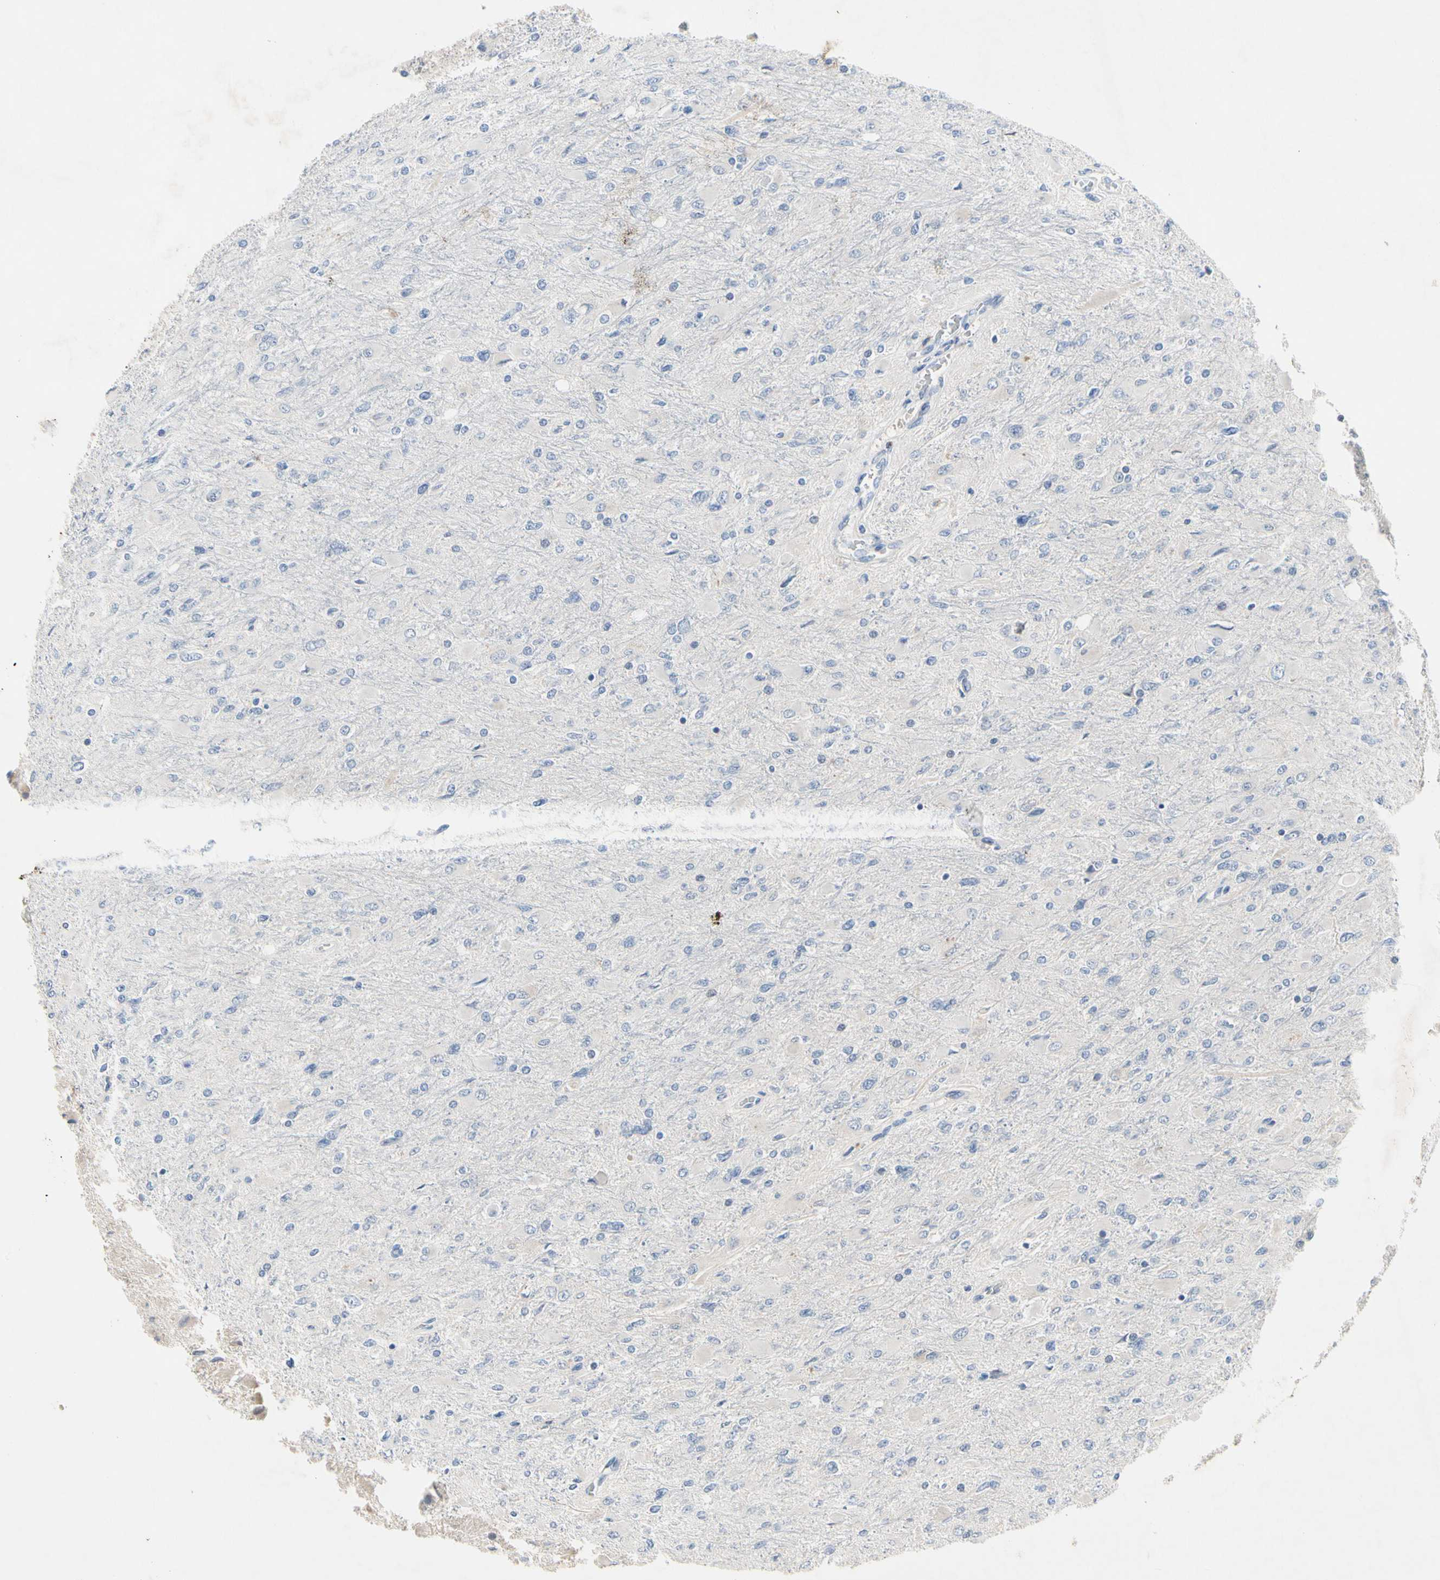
{"staining": {"intensity": "negative", "quantity": "none", "location": "none"}, "tissue": "glioma", "cell_type": "Tumor cells", "image_type": "cancer", "snomed": [{"axis": "morphology", "description": "Glioma, malignant, High grade"}, {"axis": "topography", "description": "Cerebral cortex"}], "caption": "The image displays no significant positivity in tumor cells of malignant glioma (high-grade). The staining was performed using DAB to visualize the protein expression in brown, while the nuclei were stained in blue with hematoxylin (Magnification: 20x).", "gene": "ECRG4", "patient": {"sex": "female", "age": 36}}